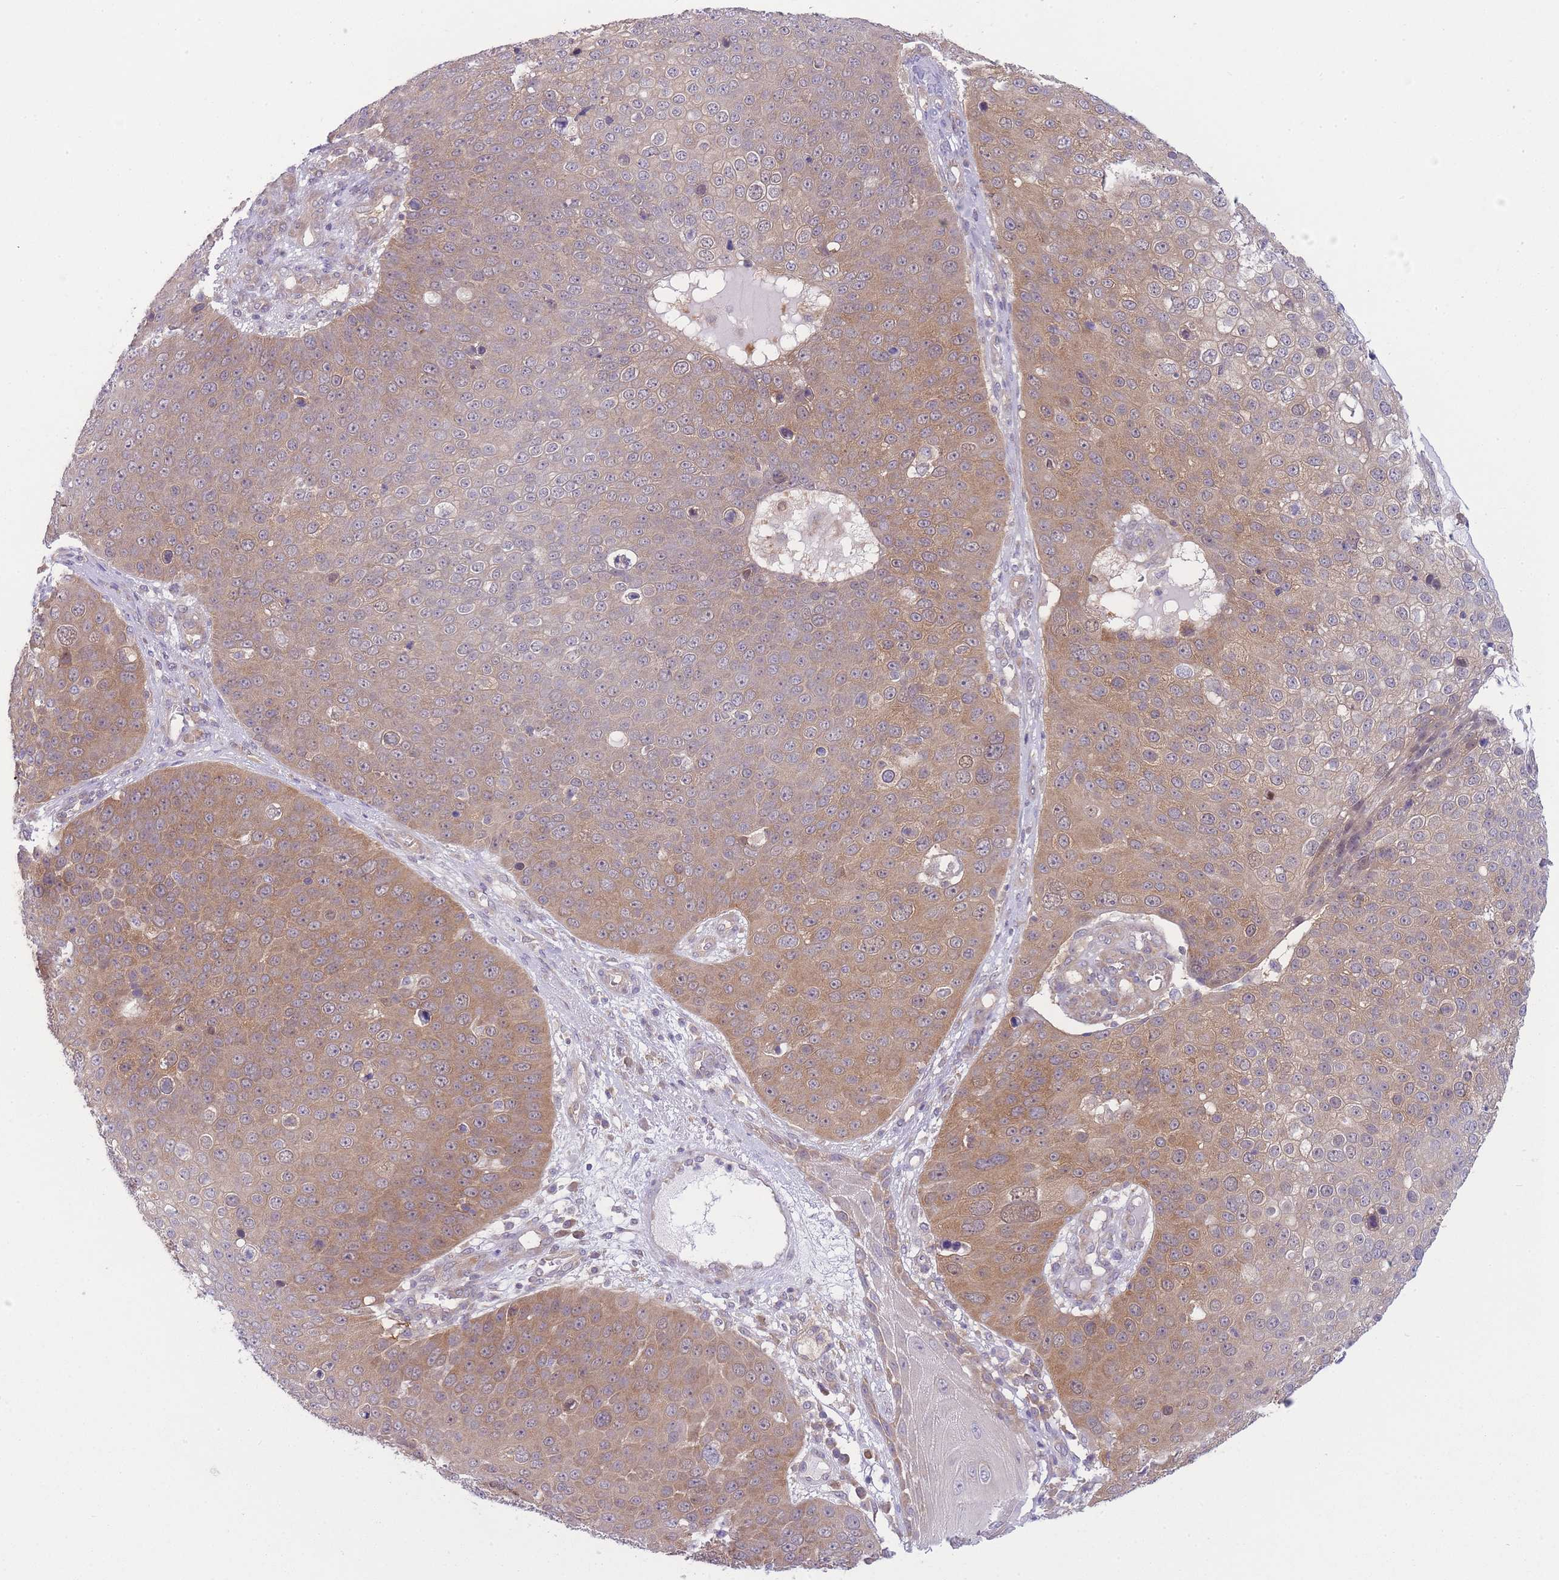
{"staining": {"intensity": "moderate", "quantity": "25%-75%", "location": "cytoplasmic/membranous"}, "tissue": "skin cancer", "cell_type": "Tumor cells", "image_type": "cancer", "snomed": [{"axis": "morphology", "description": "Squamous cell carcinoma, NOS"}, {"axis": "topography", "description": "Skin"}], "caption": "This photomicrograph exhibits skin cancer stained with immunohistochemistry to label a protein in brown. The cytoplasmic/membranous of tumor cells show moderate positivity for the protein. Nuclei are counter-stained blue.", "gene": "PFDN6", "patient": {"sex": "male", "age": 71}}